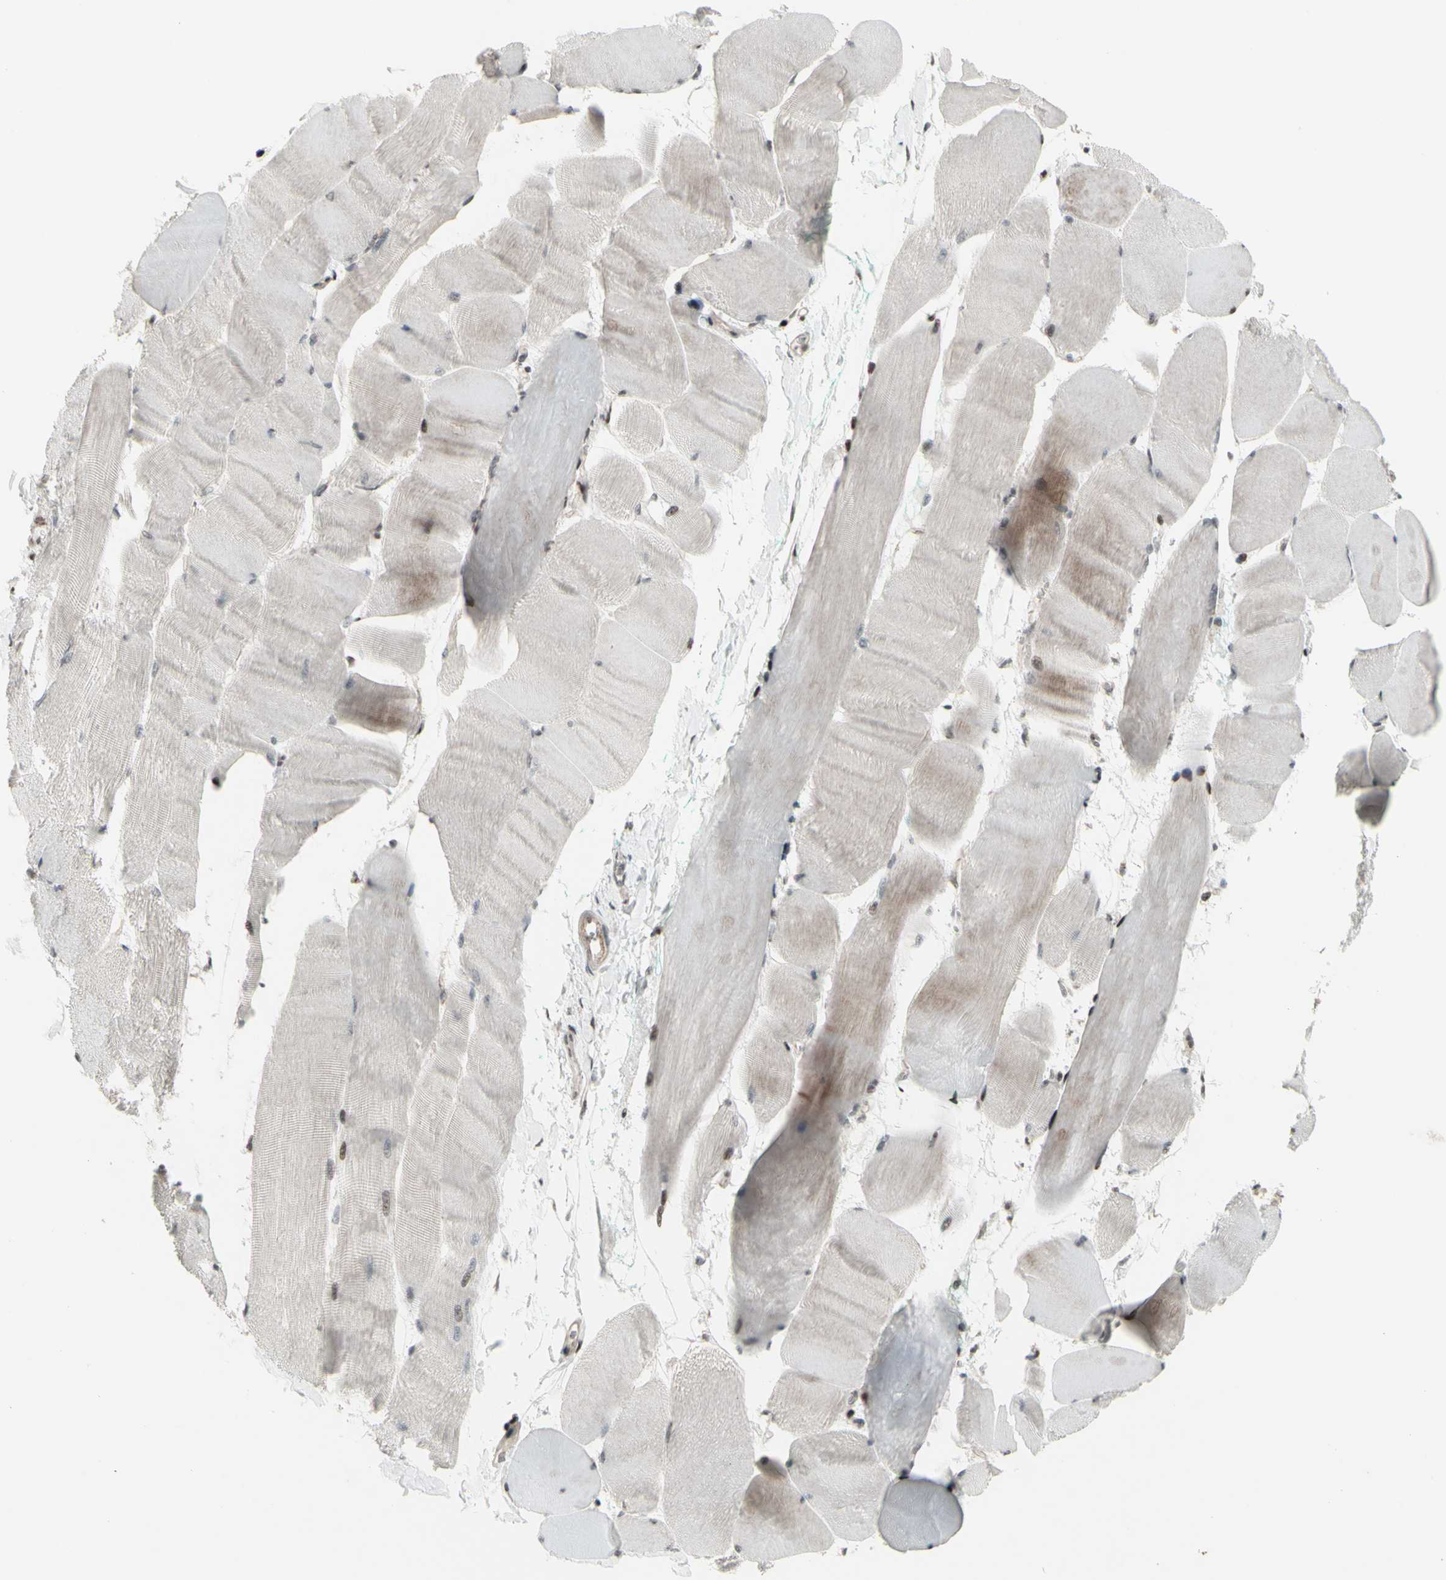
{"staining": {"intensity": "moderate", "quantity": "25%-75%", "location": "cytoplasmic/membranous,nuclear"}, "tissue": "skeletal muscle", "cell_type": "Myocytes", "image_type": "normal", "snomed": [{"axis": "morphology", "description": "Normal tissue, NOS"}, {"axis": "morphology", "description": "Squamous cell carcinoma, NOS"}, {"axis": "topography", "description": "Skeletal muscle"}], "caption": "Protein staining of normal skeletal muscle displays moderate cytoplasmic/membranous,nuclear expression in approximately 25%-75% of myocytes.", "gene": "SUPT6H", "patient": {"sex": "male", "age": 51}}